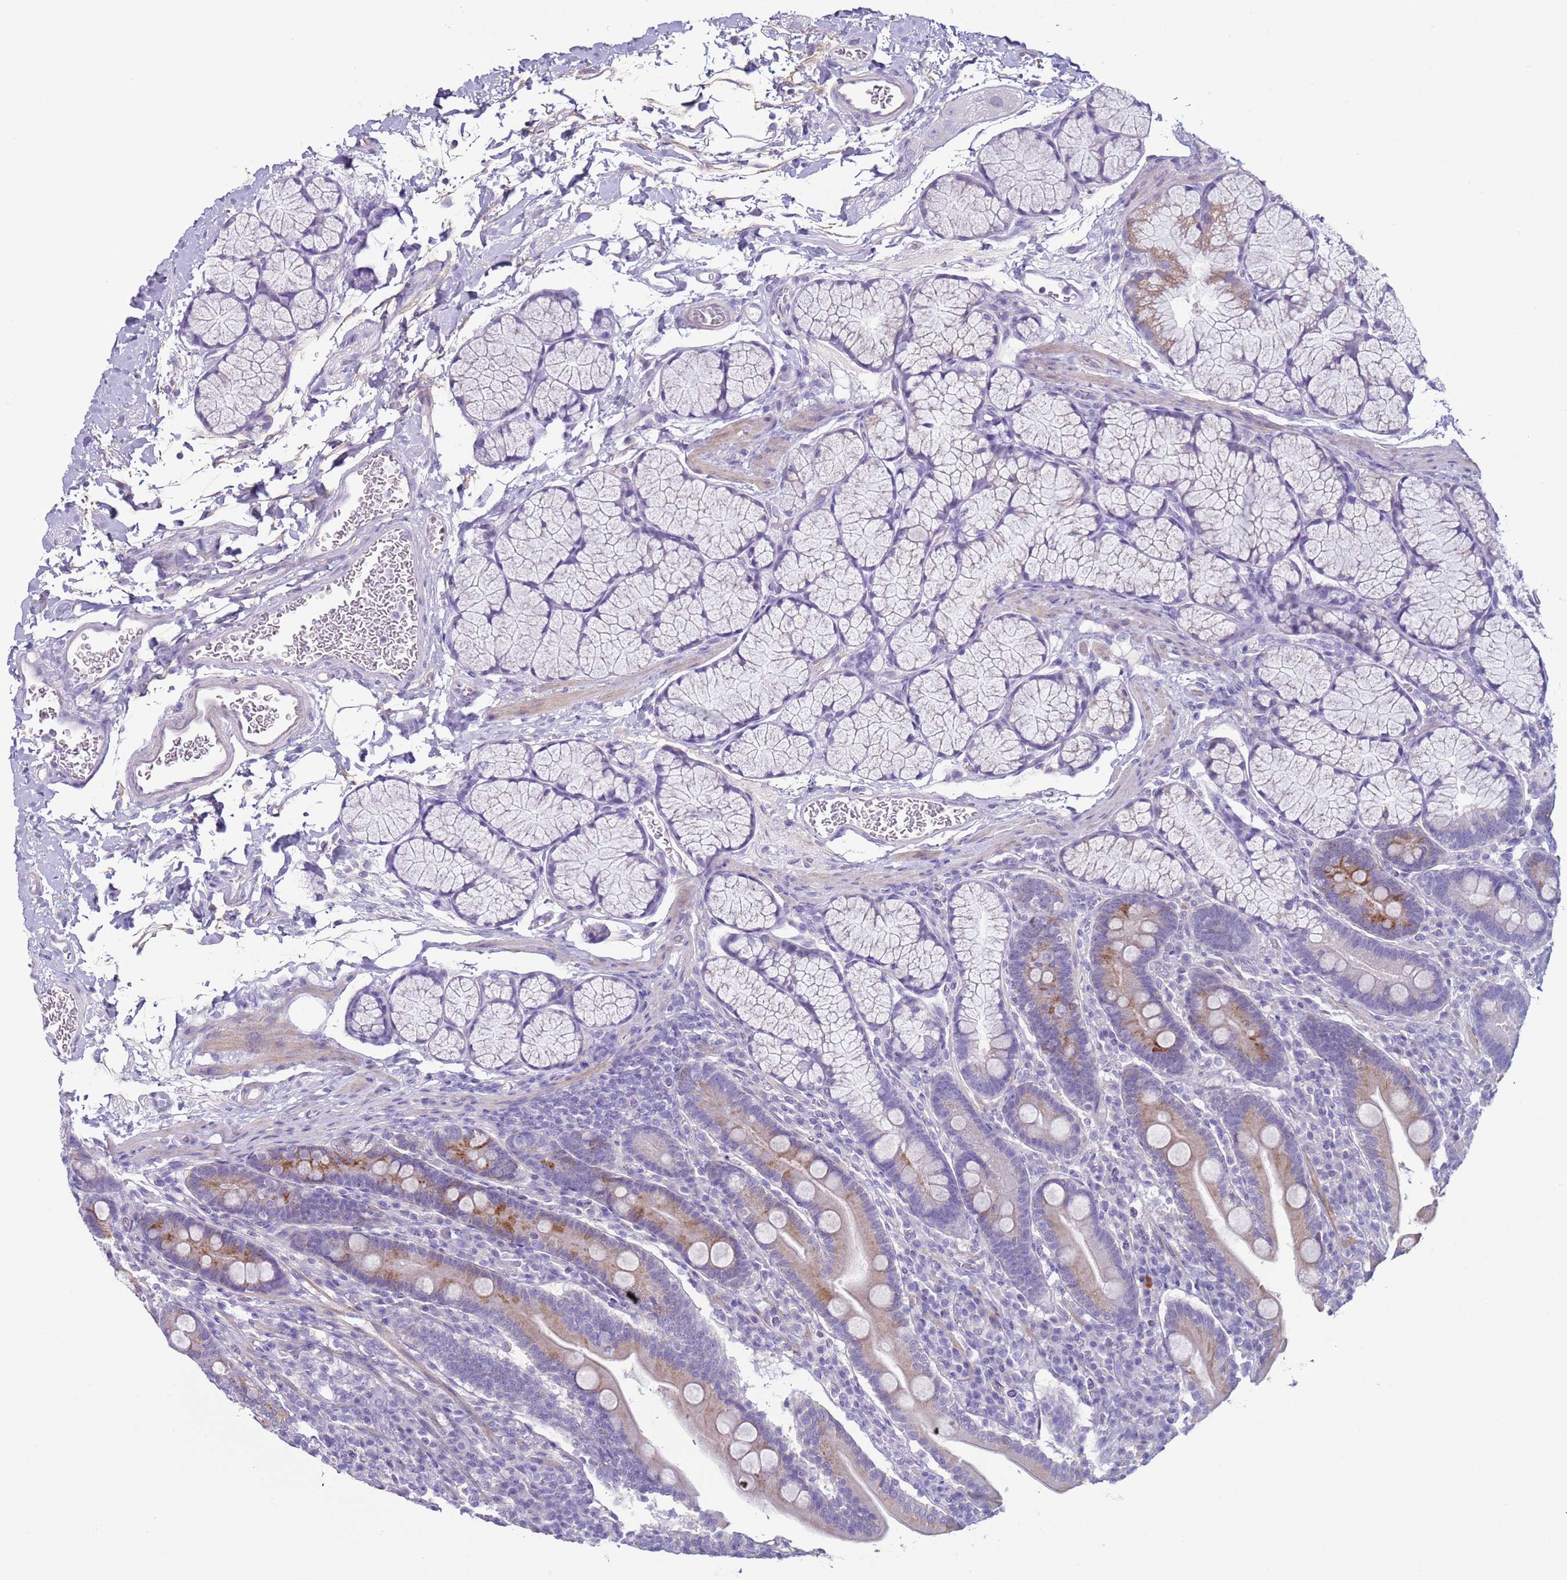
{"staining": {"intensity": "moderate", "quantity": "25%-75%", "location": "cytoplasmic/membranous"}, "tissue": "duodenum", "cell_type": "Glandular cells", "image_type": "normal", "snomed": [{"axis": "morphology", "description": "Normal tissue, NOS"}, {"axis": "topography", "description": "Duodenum"}], "caption": "Protein staining by immunohistochemistry (IHC) displays moderate cytoplasmic/membranous staining in approximately 25%-75% of glandular cells in unremarkable duodenum.", "gene": "NPAP1", "patient": {"sex": "male", "age": 35}}